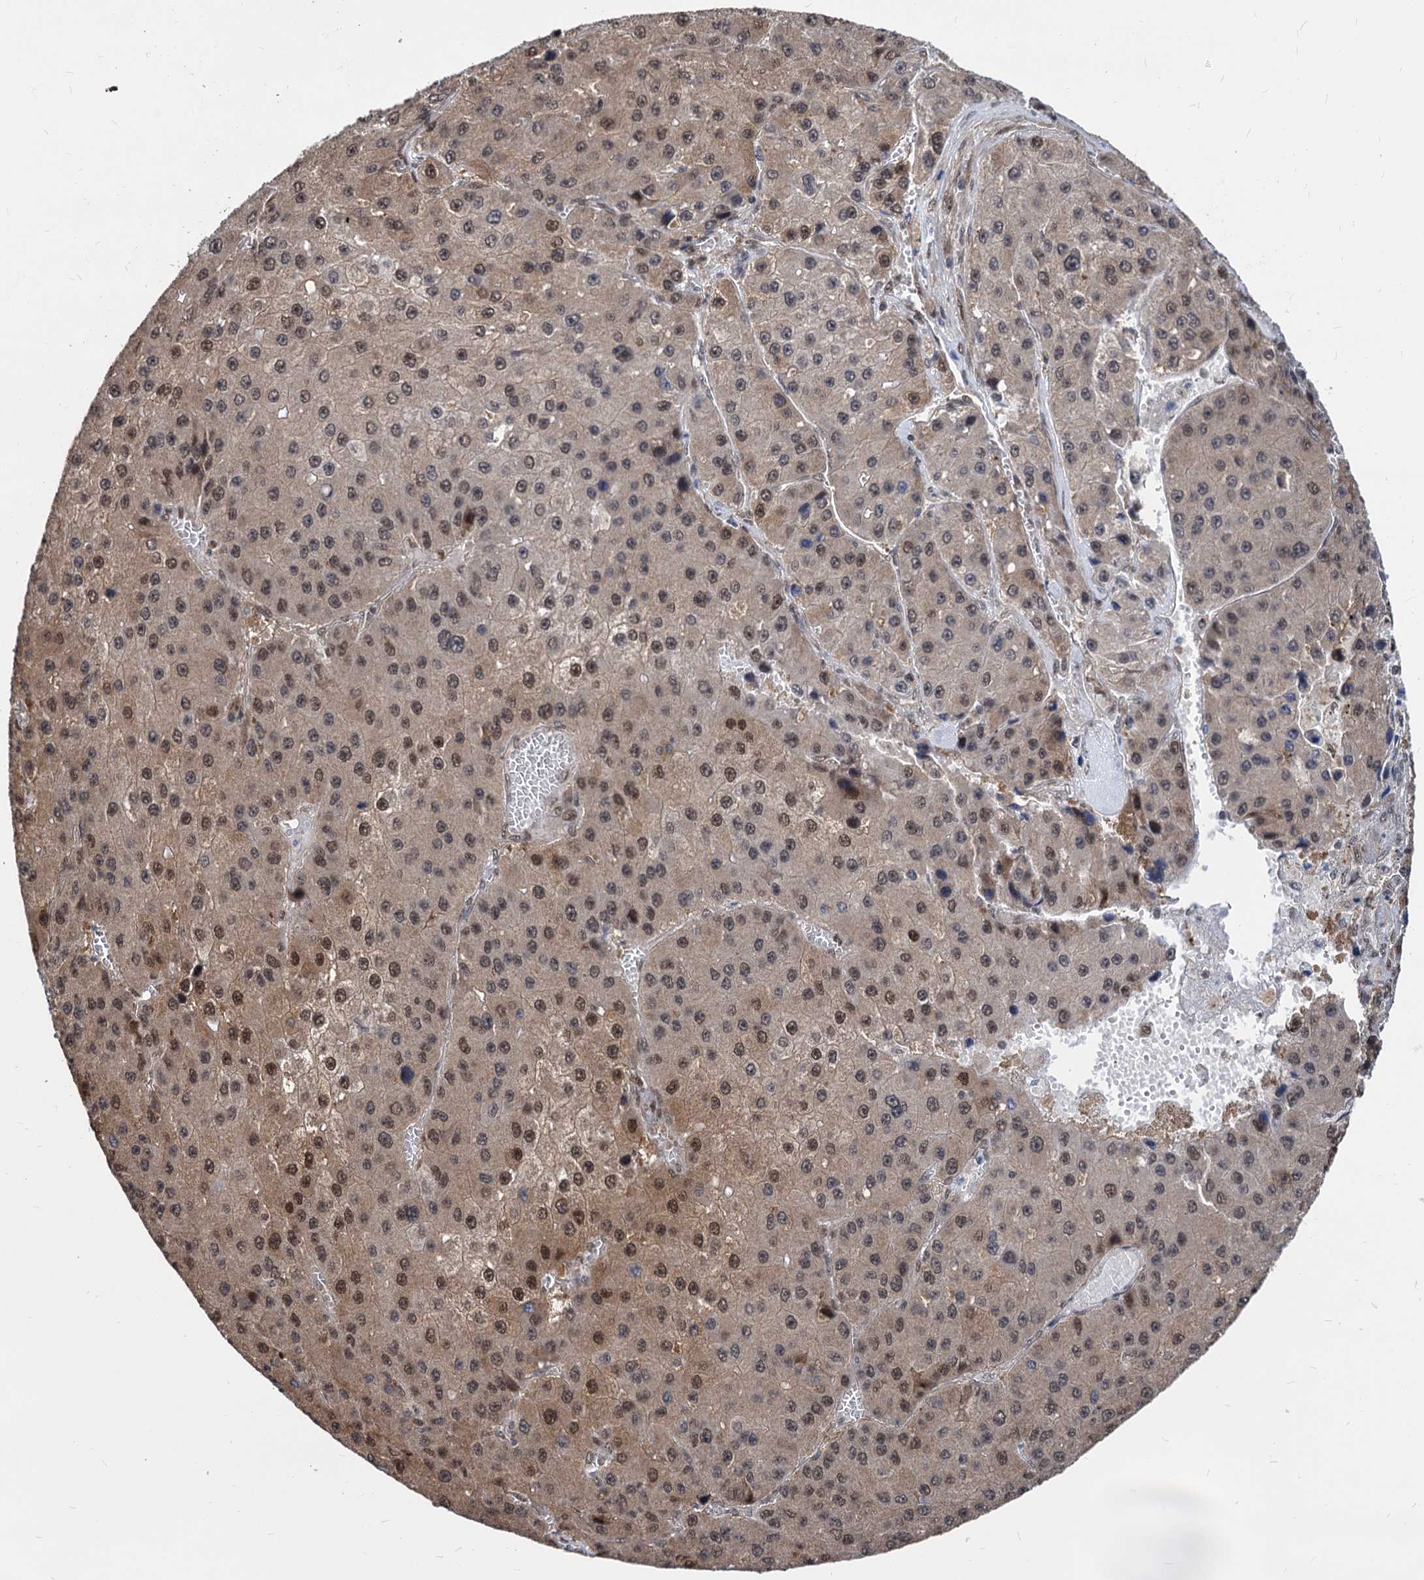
{"staining": {"intensity": "moderate", "quantity": ">75%", "location": "cytoplasmic/membranous,nuclear"}, "tissue": "liver cancer", "cell_type": "Tumor cells", "image_type": "cancer", "snomed": [{"axis": "morphology", "description": "Carcinoma, Hepatocellular, NOS"}, {"axis": "topography", "description": "Liver"}], "caption": "There is medium levels of moderate cytoplasmic/membranous and nuclear positivity in tumor cells of liver cancer (hepatocellular carcinoma), as demonstrated by immunohistochemical staining (brown color).", "gene": "PSMD4", "patient": {"sex": "female", "age": 73}}